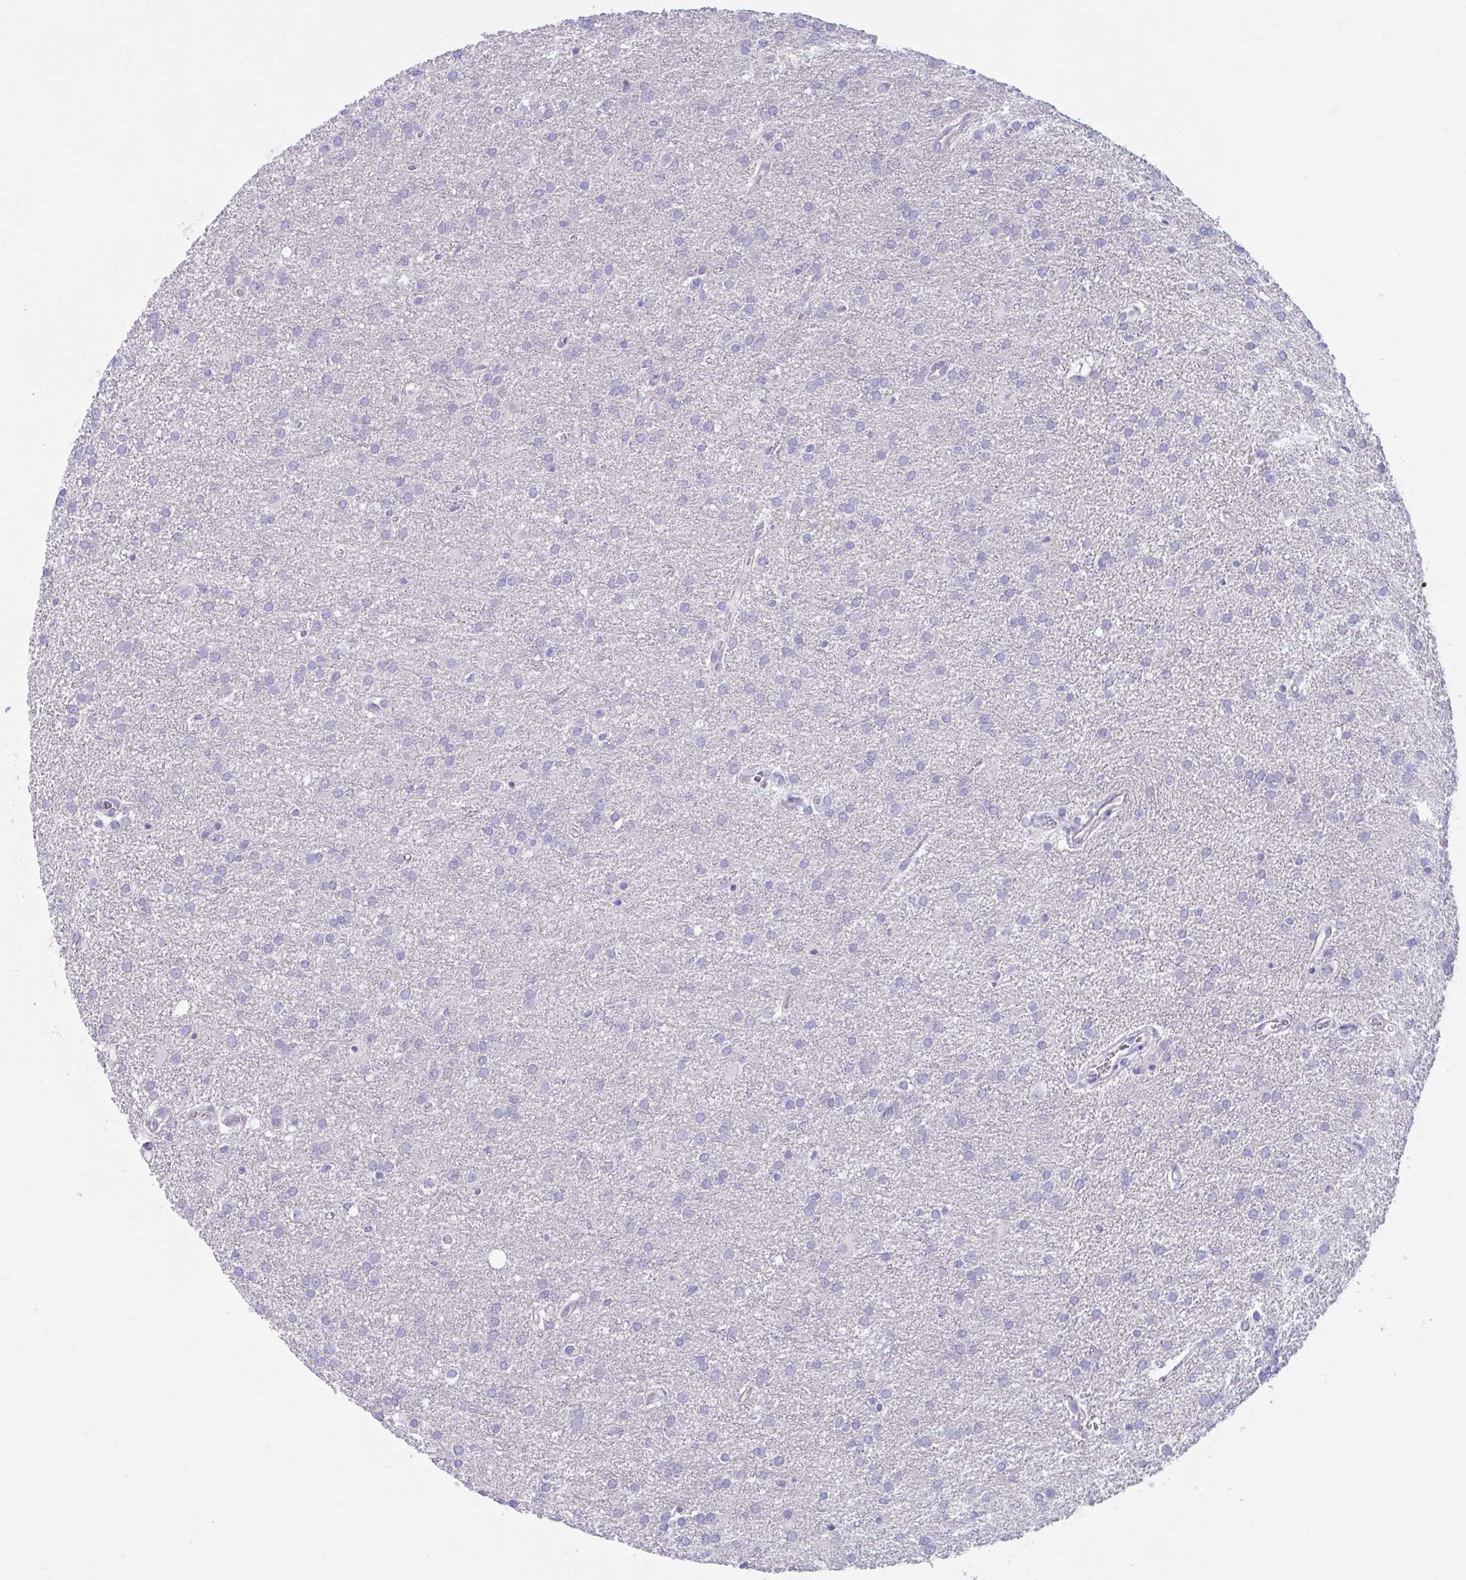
{"staining": {"intensity": "negative", "quantity": "none", "location": "none"}, "tissue": "glioma", "cell_type": "Tumor cells", "image_type": "cancer", "snomed": [{"axis": "morphology", "description": "Glioma, malignant, Low grade"}, {"axis": "topography", "description": "Brain"}], "caption": "Human glioma stained for a protein using immunohistochemistry displays no staining in tumor cells.", "gene": "TTC30B", "patient": {"sex": "female", "age": 32}}